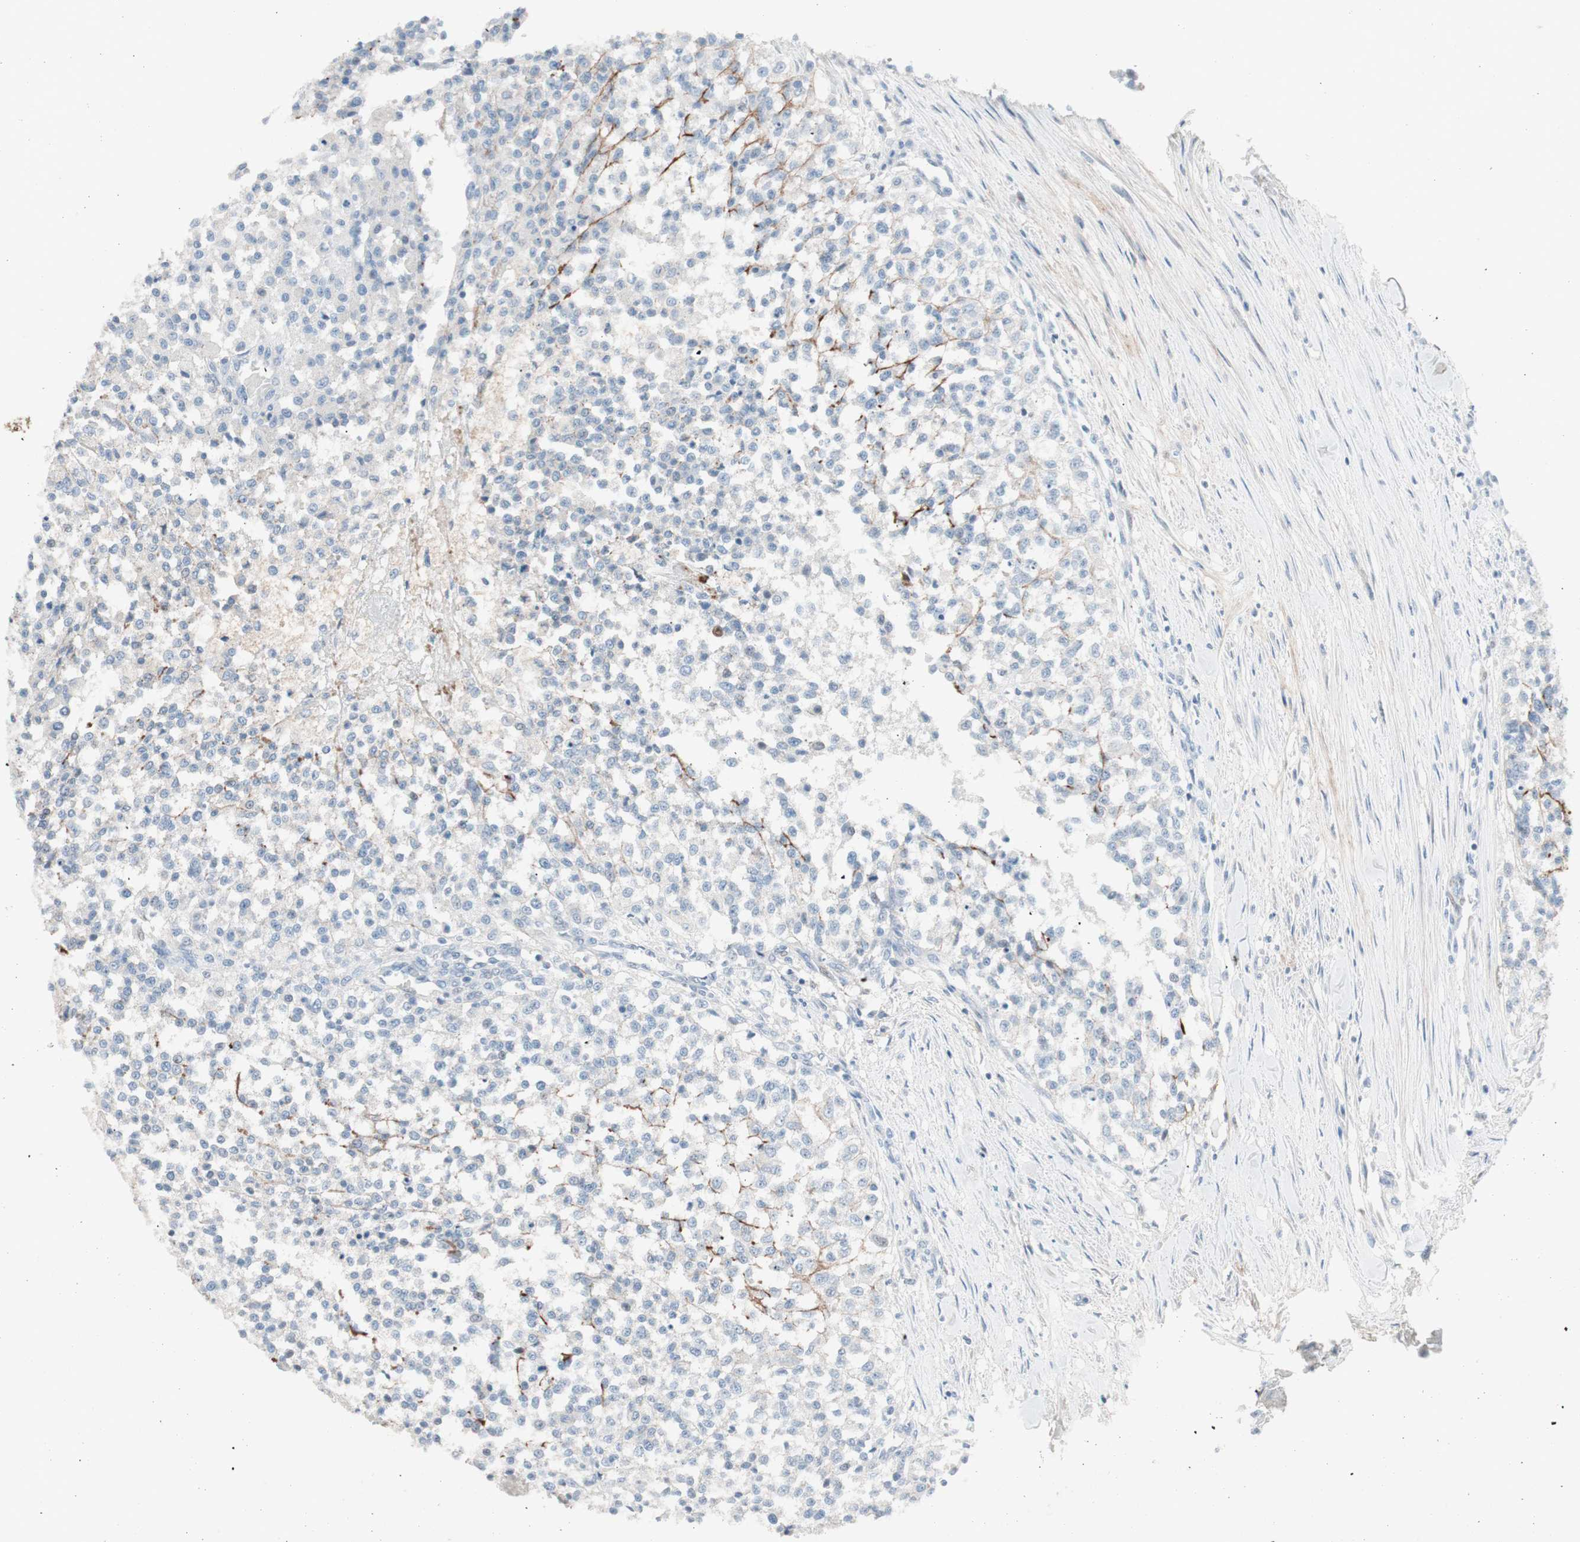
{"staining": {"intensity": "negative", "quantity": "none", "location": "none"}, "tissue": "testis cancer", "cell_type": "Tumor cells", "image_type": "cancer", "snomed": [{"axis": "morphology", "description": "Seminoma, NOS"}, {"axis": "topography", "description": "Testis"}], "caption": "Testis cancer (seminoma) was stained to show a protein in brown. There is no significant positivity in tumor cells.", "gene": "FOSL1", "patient": {"sex": "male", "age": 59}}